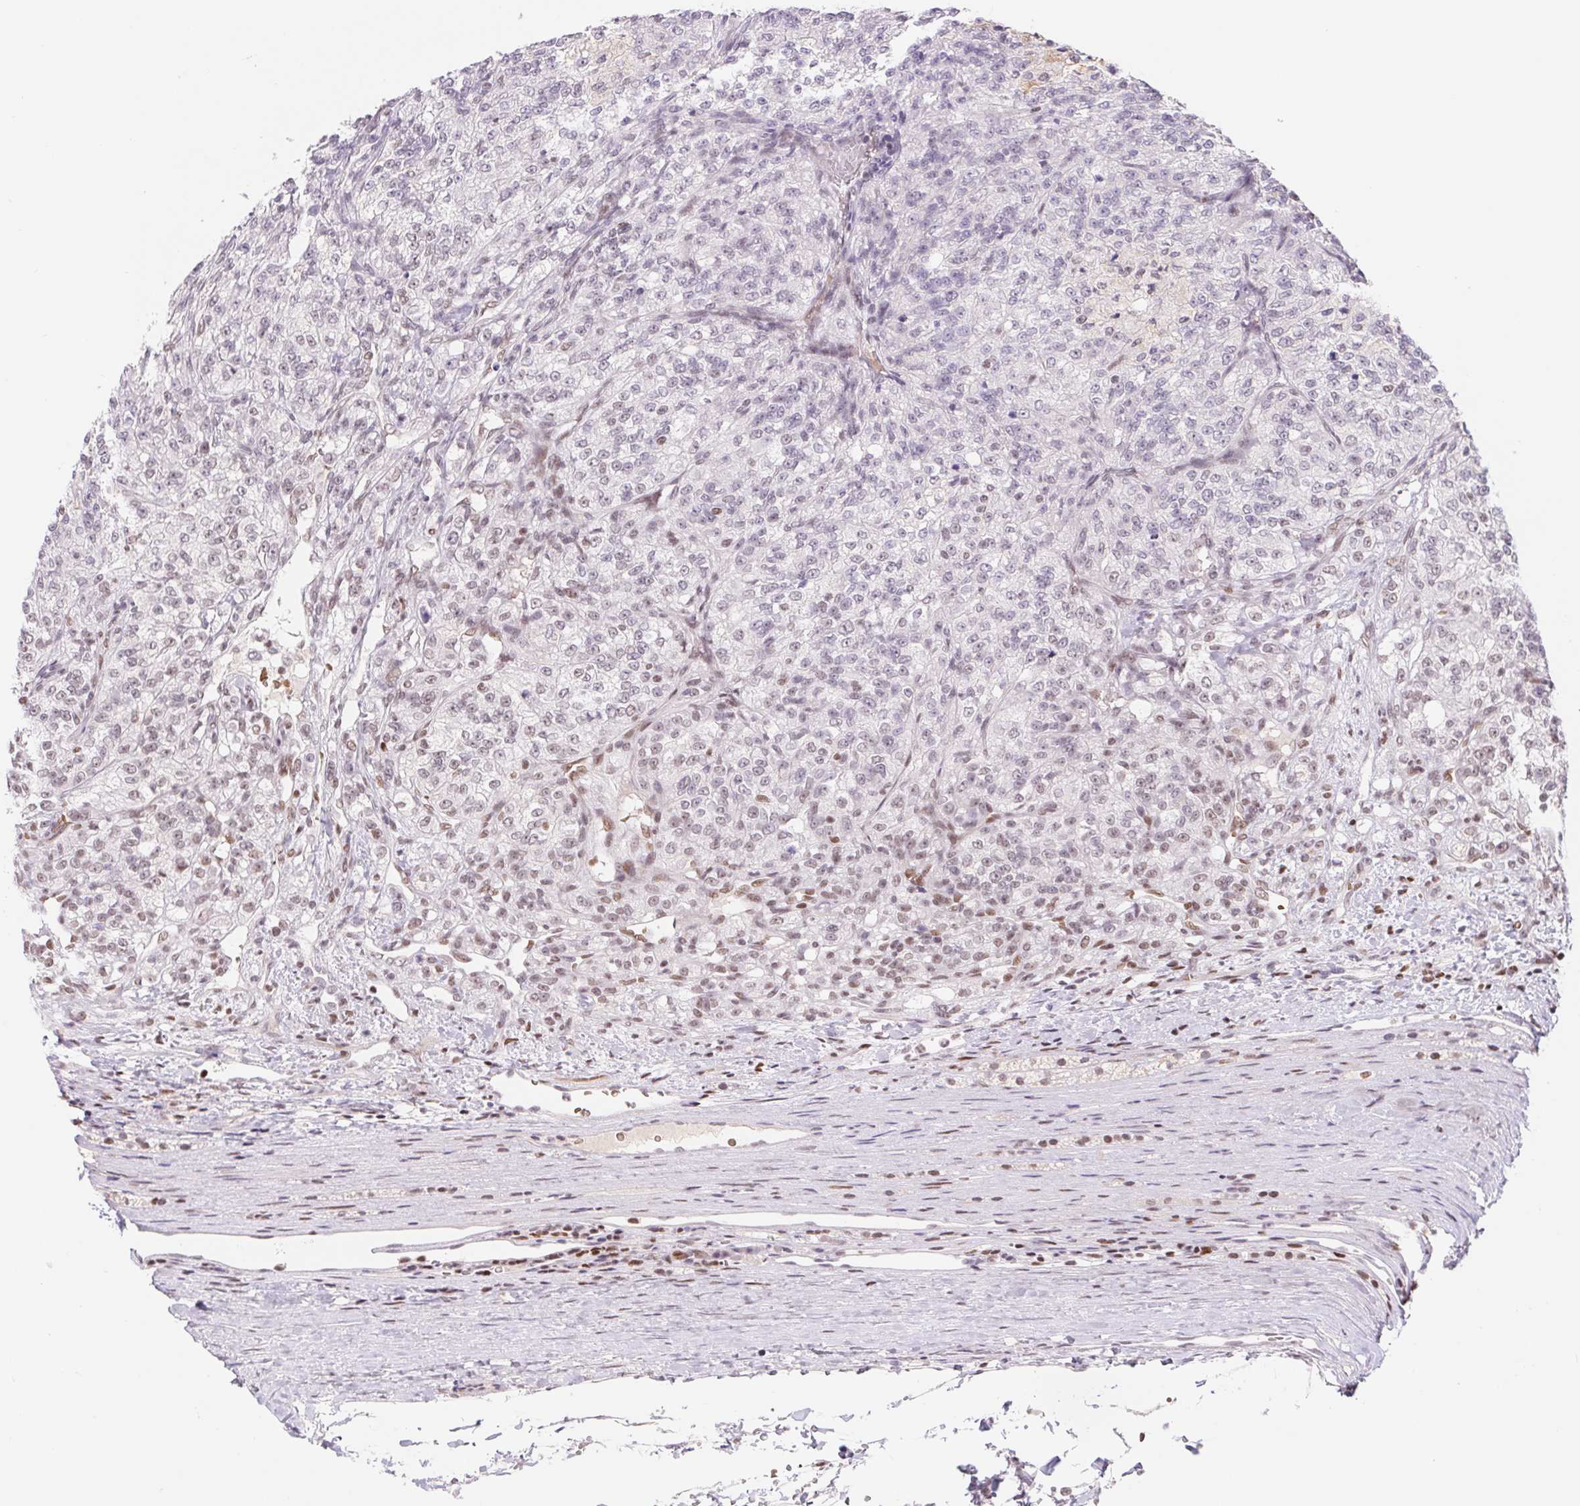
{"staining": {"intensity": "weak", "quantity": "<25%", "location": "nuclear"}, "tissue": "renal cancer", "cell_type": "Tumor cells", "image_type": "cancer", "snomed": [{"axis": "morphology", "description": "Adenocarcinoma, NOS"}, {"axis": "topography", "description": "Kidney"}], "caption": "IHC image of human renal adenocarcinoma stained for a protein (brown), which demonstrates no positivity in tumor cells.", "gene": "TRERF1", "patient": {"sex": "female", "age": 63}}